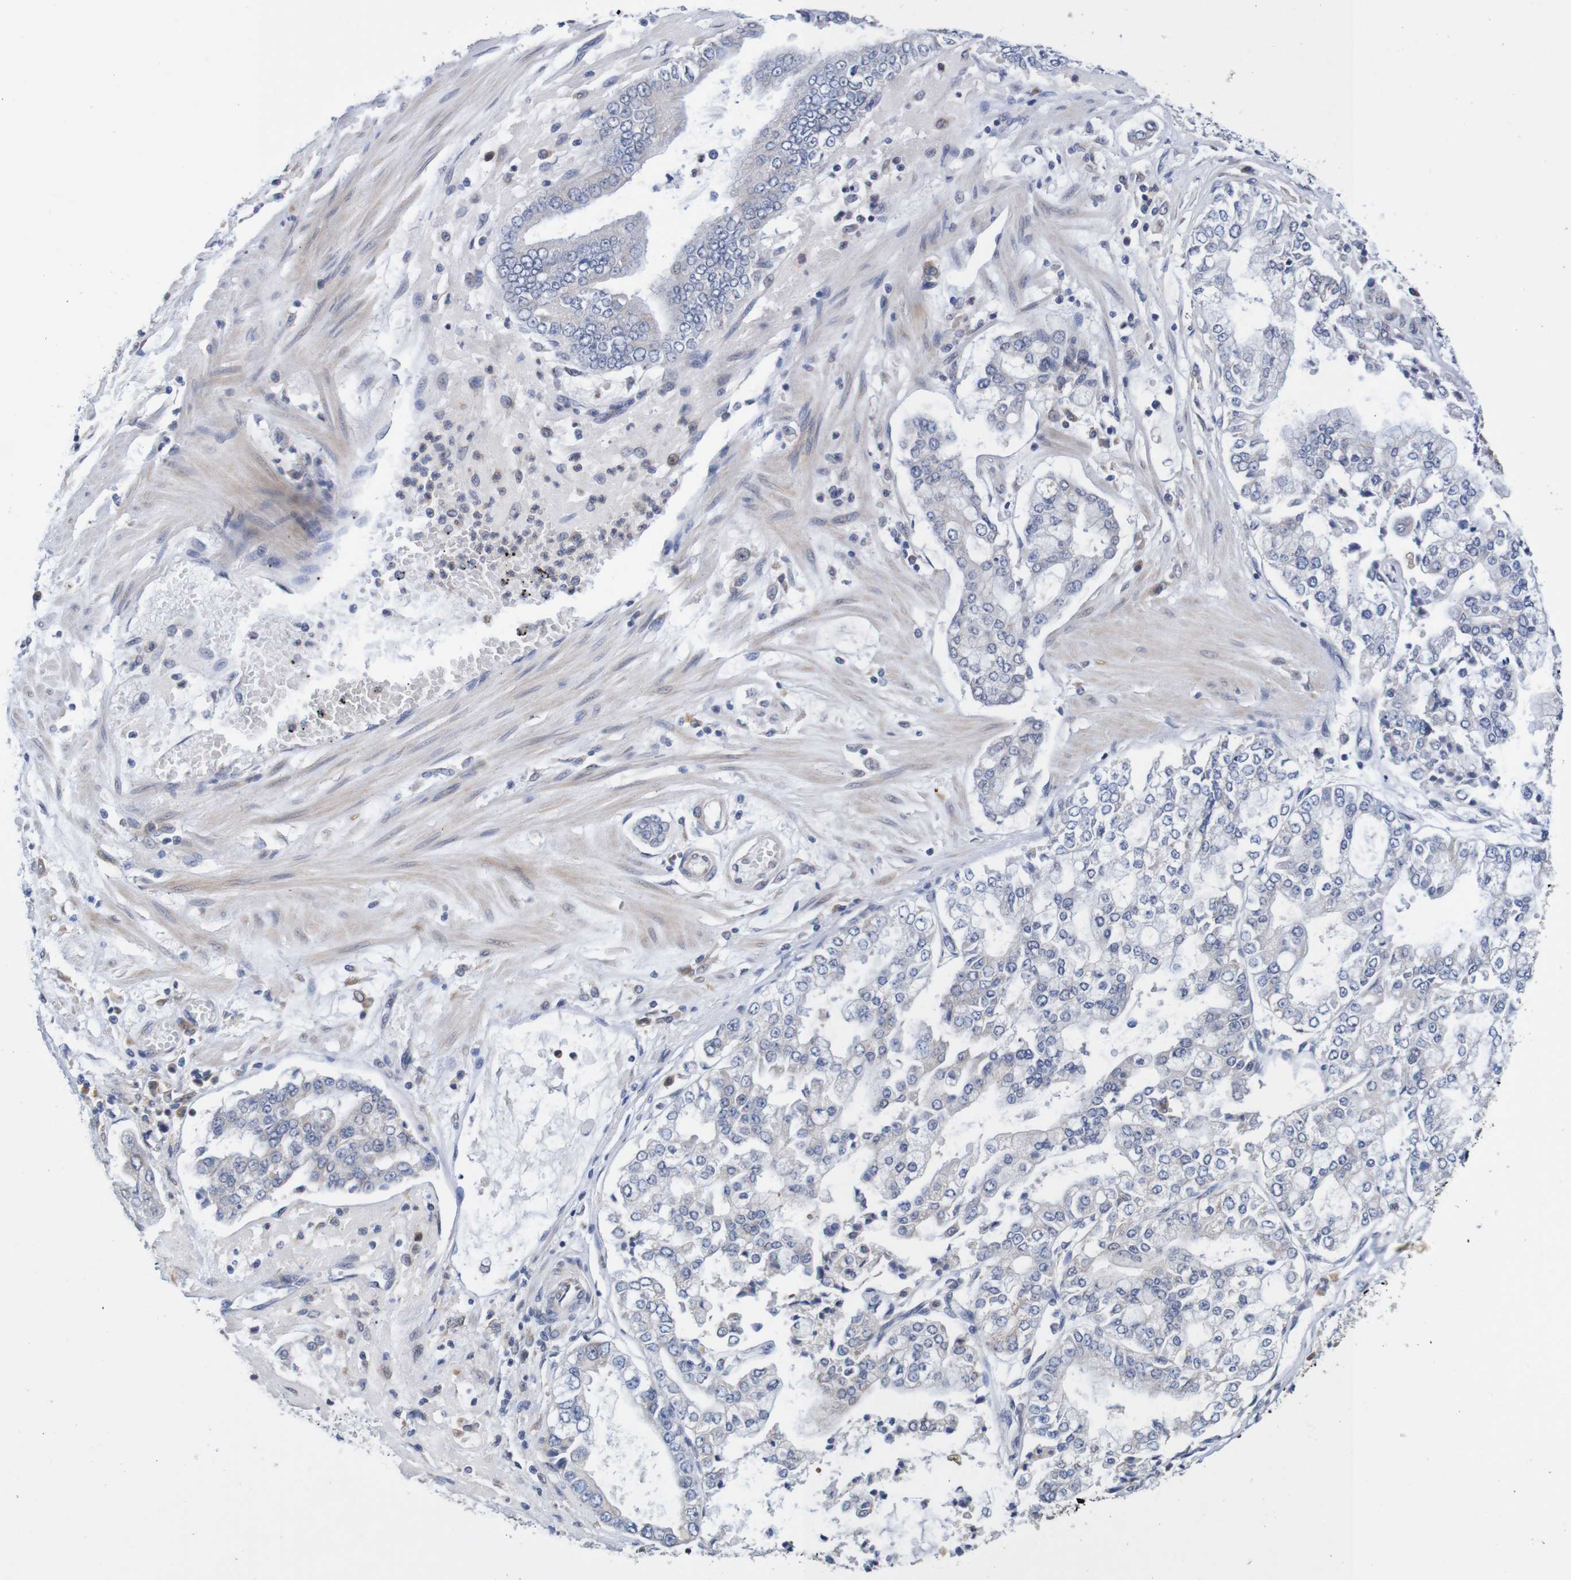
{"staining": {"intensity": "negative", "quantity": "none", "location": "none"}, "tissue": "stomach cancer", "cell_type": "Tumor cells", "image_type": "cancer", "snomed": [{"axis": "morphology", "description": "Adenocarcinoma, NOS"}, {"axis": "topography", "description": "Stomach"}], "caption": "The micrograph exhibits no staining of tumor cells in adenocarcinoma (stomach).", "gene": "FIBP", "patient": {"sex": "male", "age": 76}}